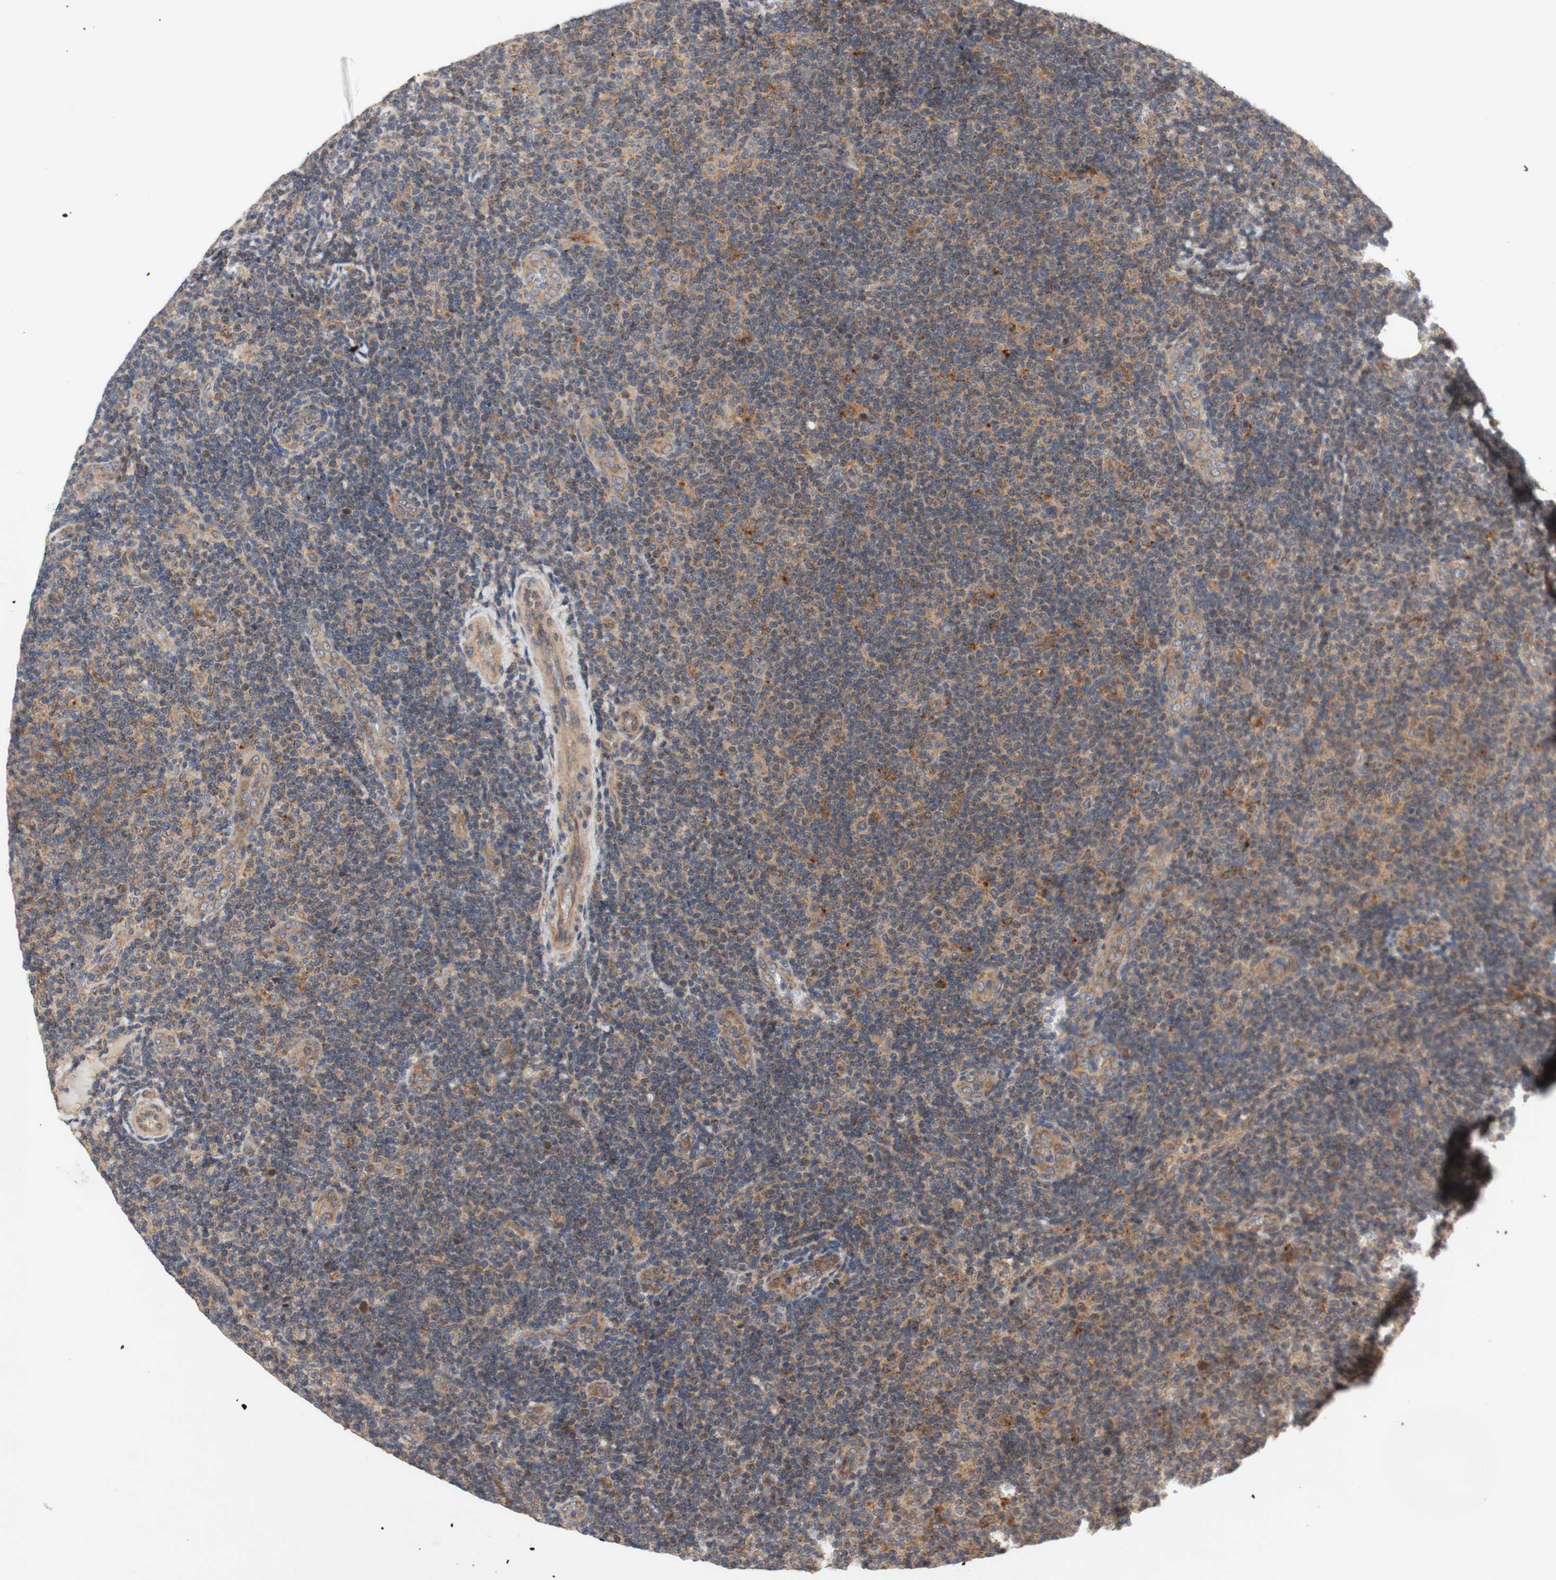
{"staining": {"intensity": "moderate", "quantity": ">75%", "location": "cytoplasmic/membranous"}, "tissue": "lymphoma", "cell_type": "Tumor cells", "image_type": "cancer", "snomed": [{"axis": "morphology", "description": "Malignant lymphoma, non-Hodgkin's type, Low grade"}, {"axis": "topography", "description": "Lymph node"}], "caption": "Protein expression analysis of low-grade malignant lymphoma, non-Hodgkin's type exhibits moderate cytoplasmic/membranous staining in approximately >75% of tumor cells. Nuclei are stained in blue.", "gene": "PKN1", "patient": {"sex": "male", "age": 83}}